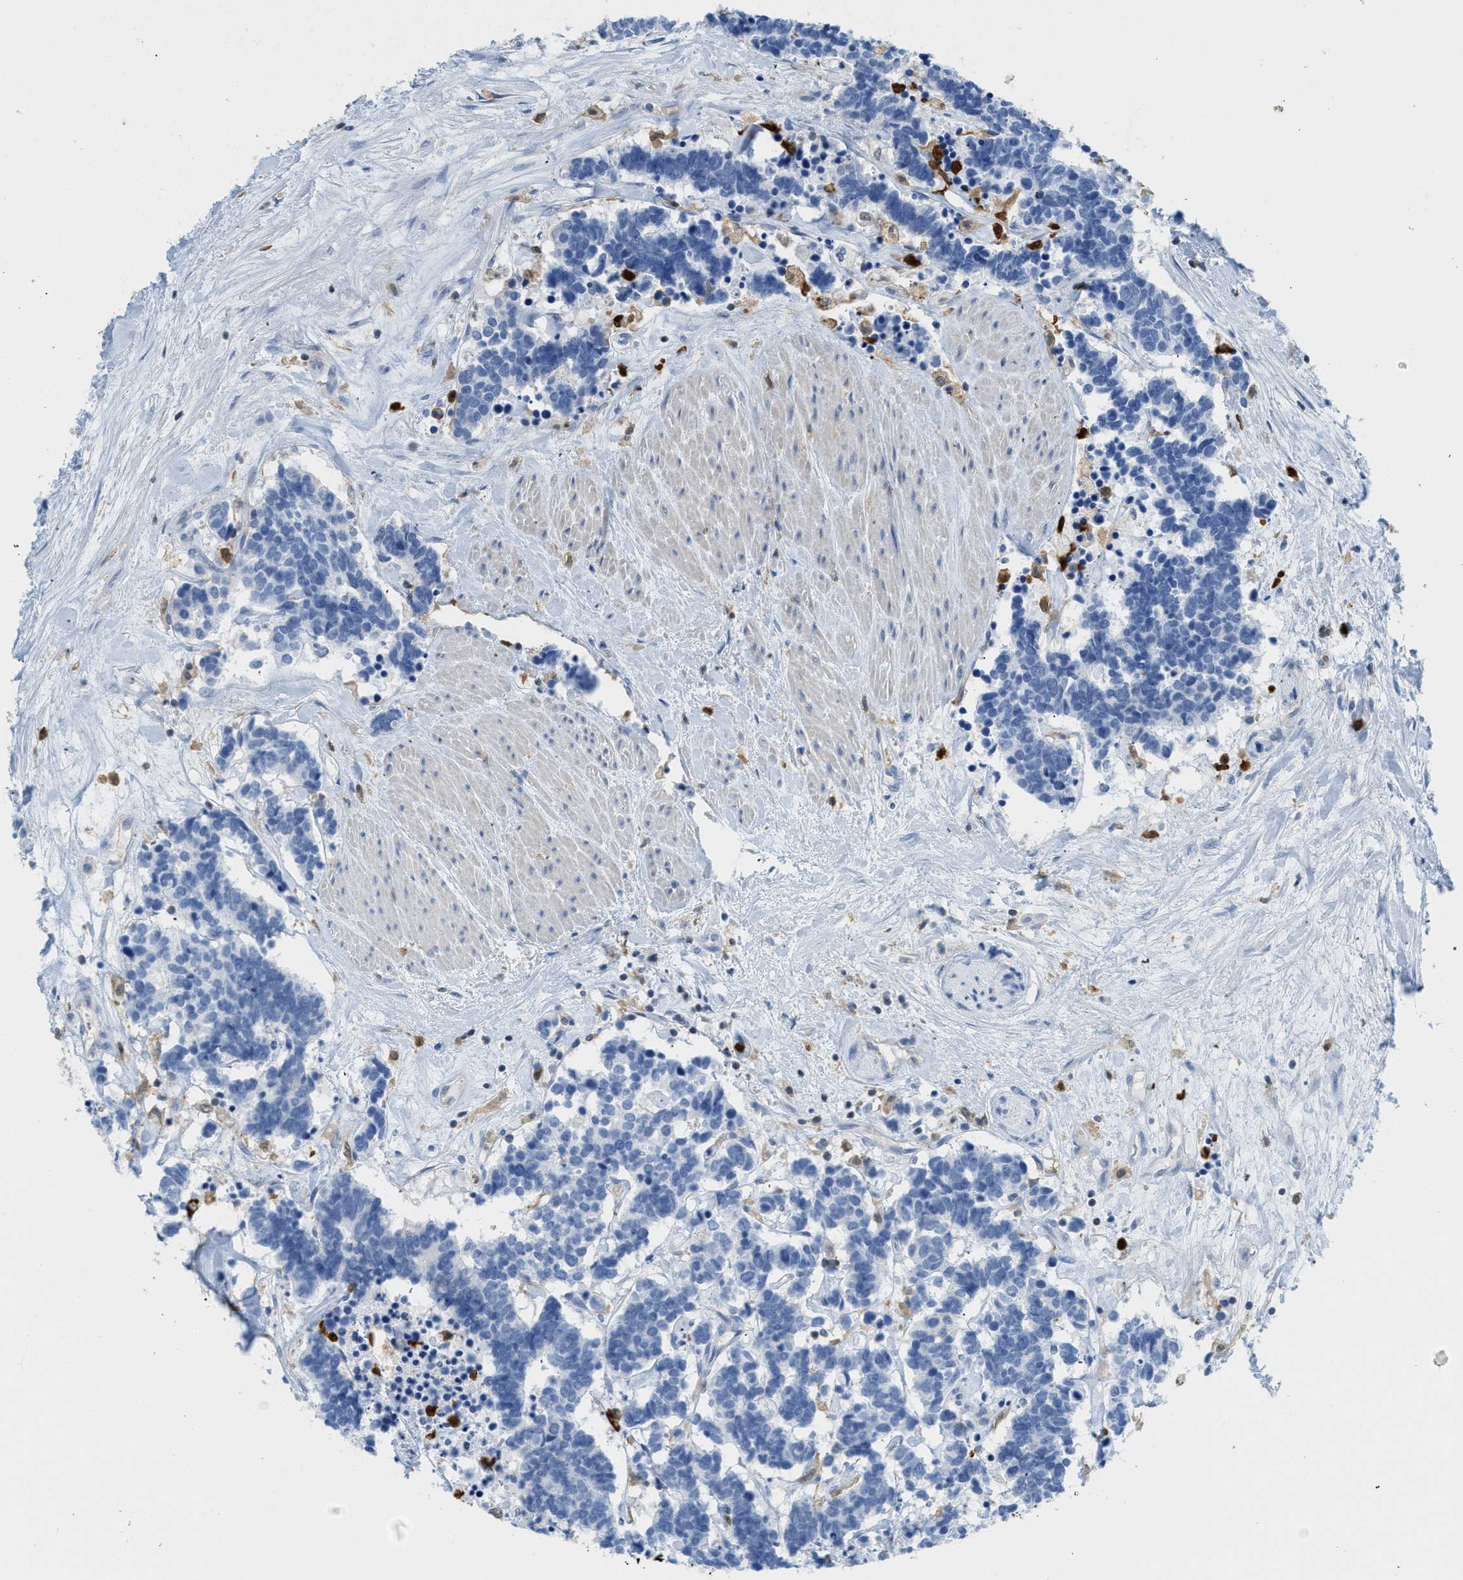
{"staining": {"intensity": "negative", "quantity": "none", "location": "none"}, "tissue": "carcinoid", "cell_type": "Tumor cells", "image_type": "cancer", "snomed": [{"axis": "morphology", "description": "Carcinoma, NOS"}, {"axis": "morphology", "description": "Carcinoid, malignant, NOS"}, {"axis": "topography", "description": "Urinary bladder"}], "caption": "DAB immunohistochemical staining of human carcinoma exhibits no significant expression in tumor cells. (DAB immunohistochemistry, high magnification).", "gene": "SERPINB1", "patient": {"sex": "male", "age": 57}}